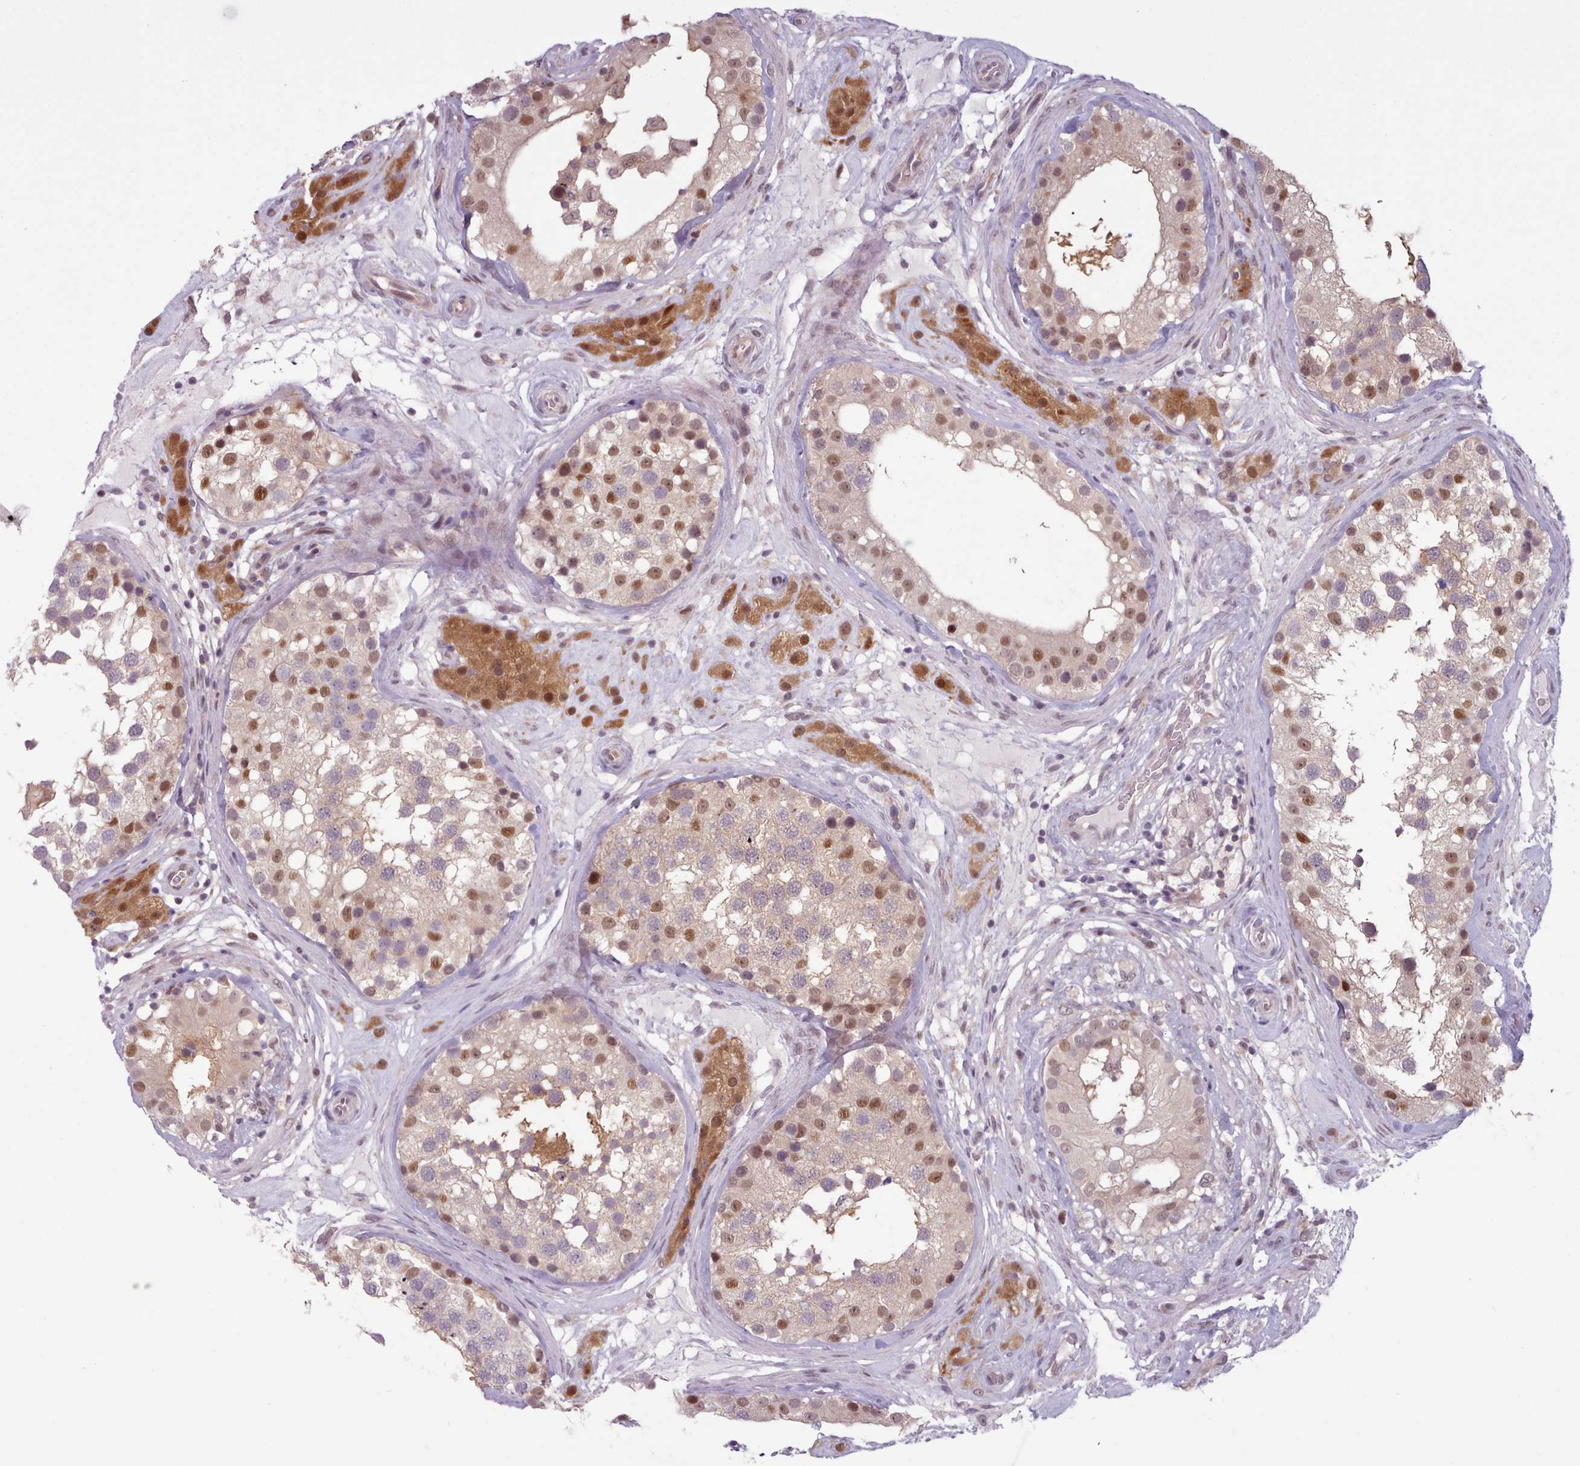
{"staining": {"intensity": "moderate", "quantity": "<25%", "location": "nuclear"}, "tissue": "testis", "cell_type": "Cells in seminiferous ducts", "image_type": "normal", "snomed": [{"axis": "morphology", "description": "Normal tissue, NOS"}, {"axis": "topography", "description": "Testis"}], "caption": "Protein positivity by IHC shows moderate nuclear expression in about <25% of cells in seminiferous ducts in unremarkable testis.", "gene": "KBTBD6", "patient": {"sex": "male", "age": 46}}